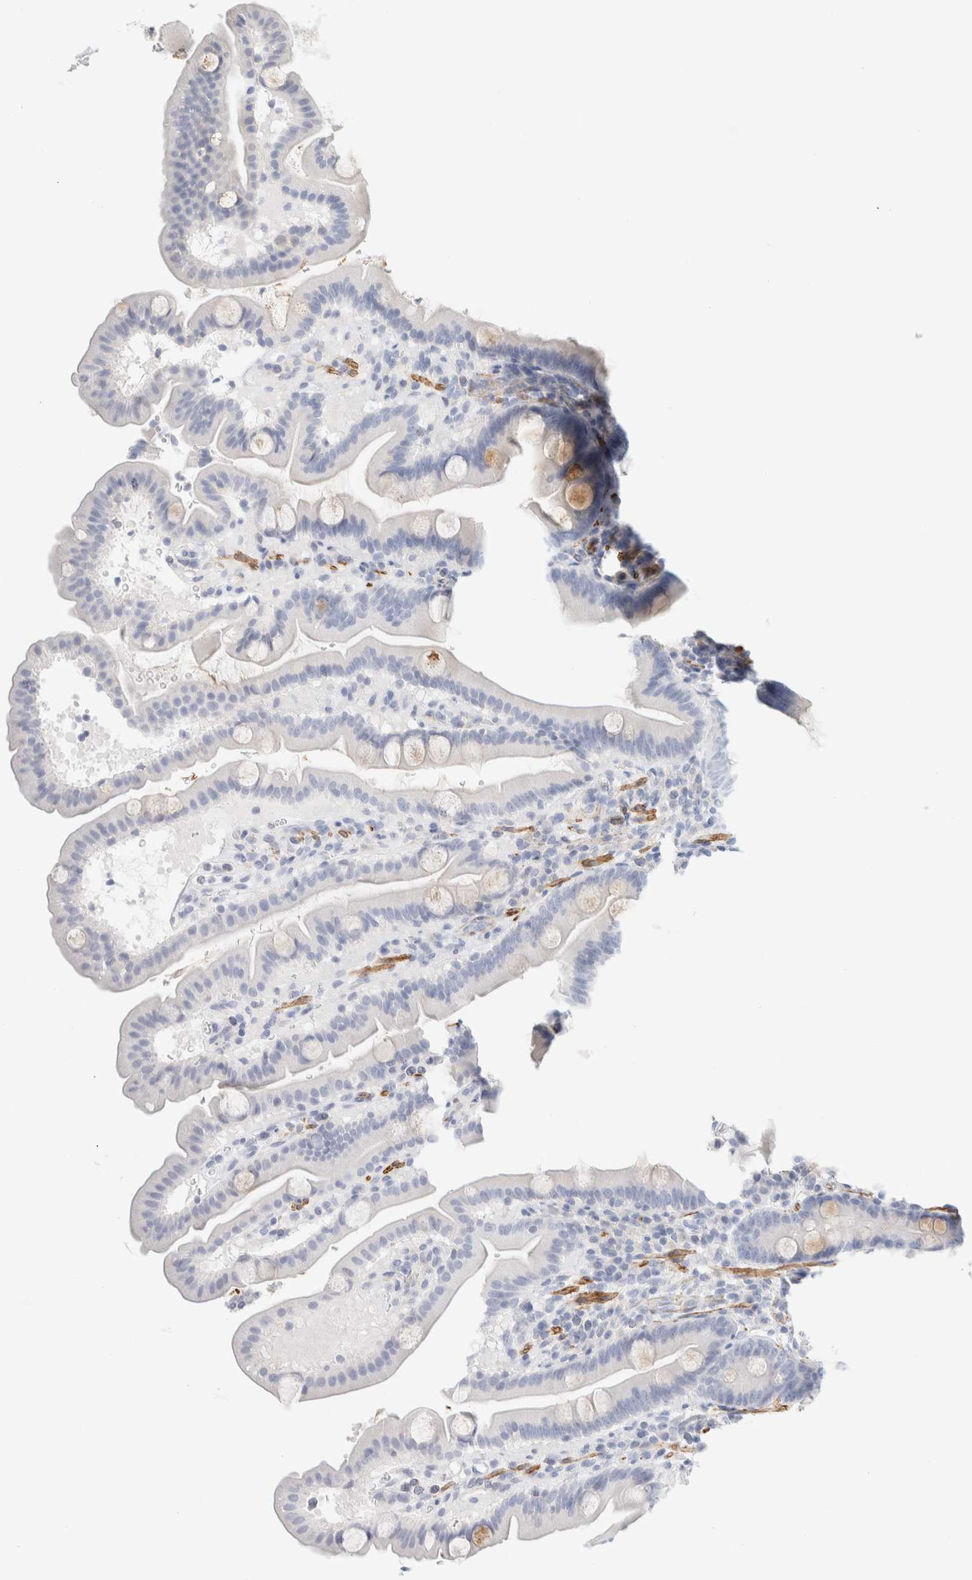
{"staining": {"intensity": "weak", "quantity": "<25%", "location": "cytoplasmic/membranous"}, "tissue": "duodenum", "cell_type": "Glandular cells", "image_type": "normal", "snomed": [{"axis": "morphology", "description": "Normal tissue, NOS"}, {"axis": "topography", "description": "Duodenum"}], "caption": "Unremarkable duodenum was stained to show a protein in brown. There is no significant positivity in glandular cells.", "gene": "AFMID", "patient": {"sex": "male", "age": 54}}